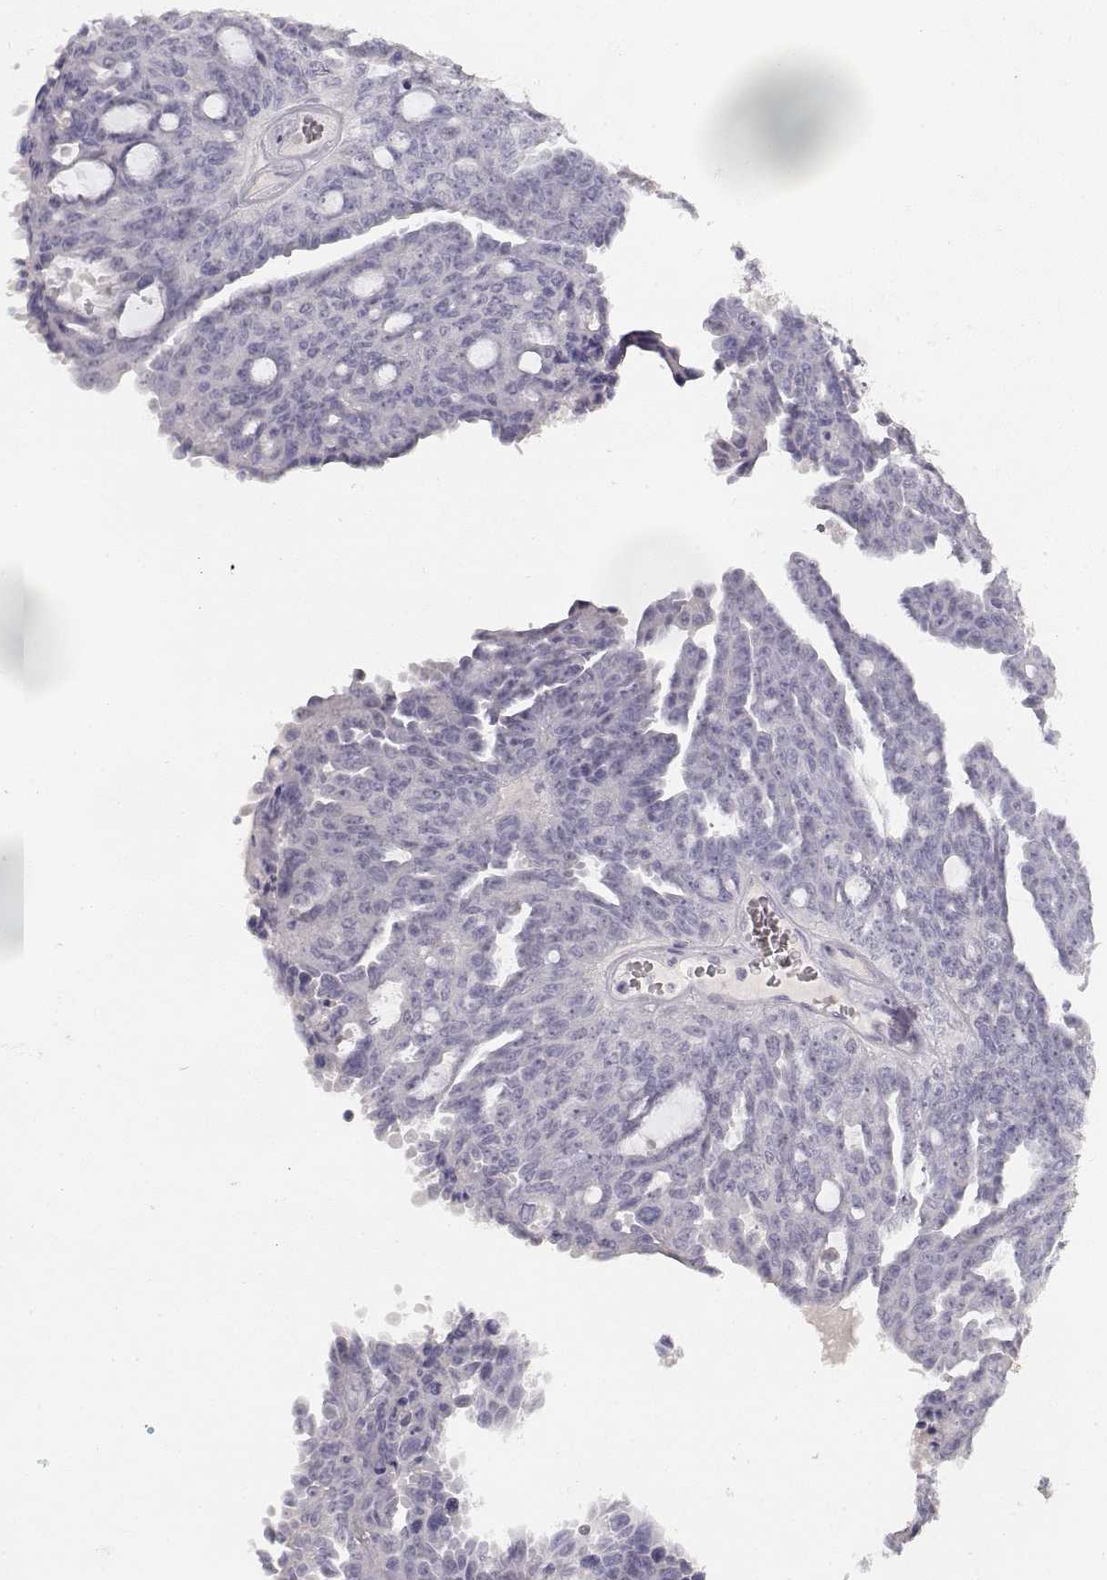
{"staining": {"intensity": "negative", "quantity": "none", "location": "none"}, "tissue": "ovarian cancer", "cell_type": "Tumor cells", "image_type": "cancer", "snomed": [{"axis": "morphology", "description": "Cystadenocarcinoma, serous, NOS"}, {"axis": "topography", "description": "Ovary"}], "caption": "Tumor cells show no significant positivity in serous cystadenocarcinoma (ovarian). (Immunohistochemistry (ihc), brightfield microscopy, high magnification).", "gene": "TPH2", "patient": {"sex": "female", "age": 71}}